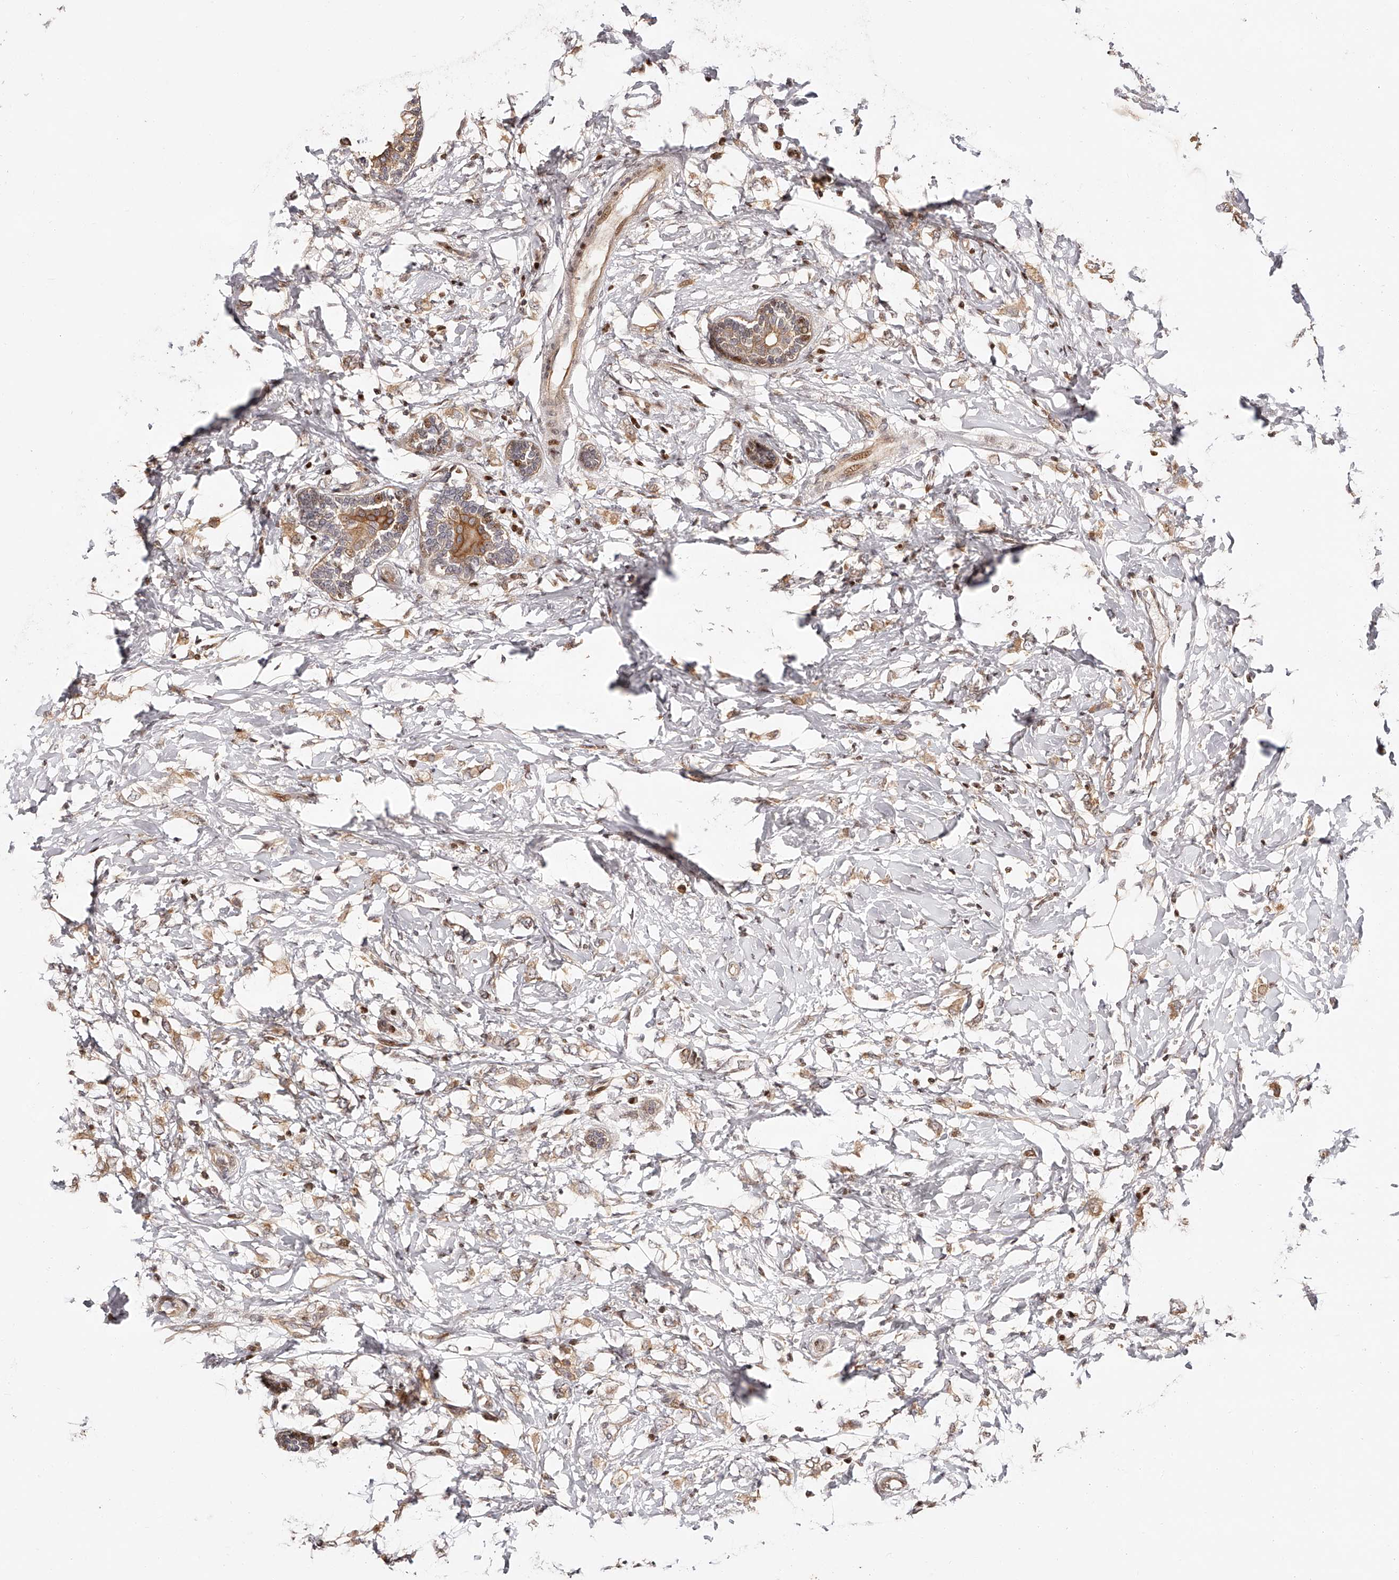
{"staining": {"intensity": "weak", "quantity": ">75%", "location": "cytoplasmic/membranous"}, "tissue": "breast cancer", "cell_type": "Tumor cells", "image_type": "cancer", "snomed": [{"axis": "morphology", "description": "Normal tissue, NOS"}, {"axis": "morphology", "description": "Lobular carcinoma"}, {"axis": "topography", "description": "Breast"}], "caption": "Human lobular carcinoma (breast) stained for a protein (brown) demonstrates weak cytoplasmic/membranous positive expression in approximately >75% of tumor cells.", "gene": "PFDN2", "patient": {"sex": "female", "age": 47}}